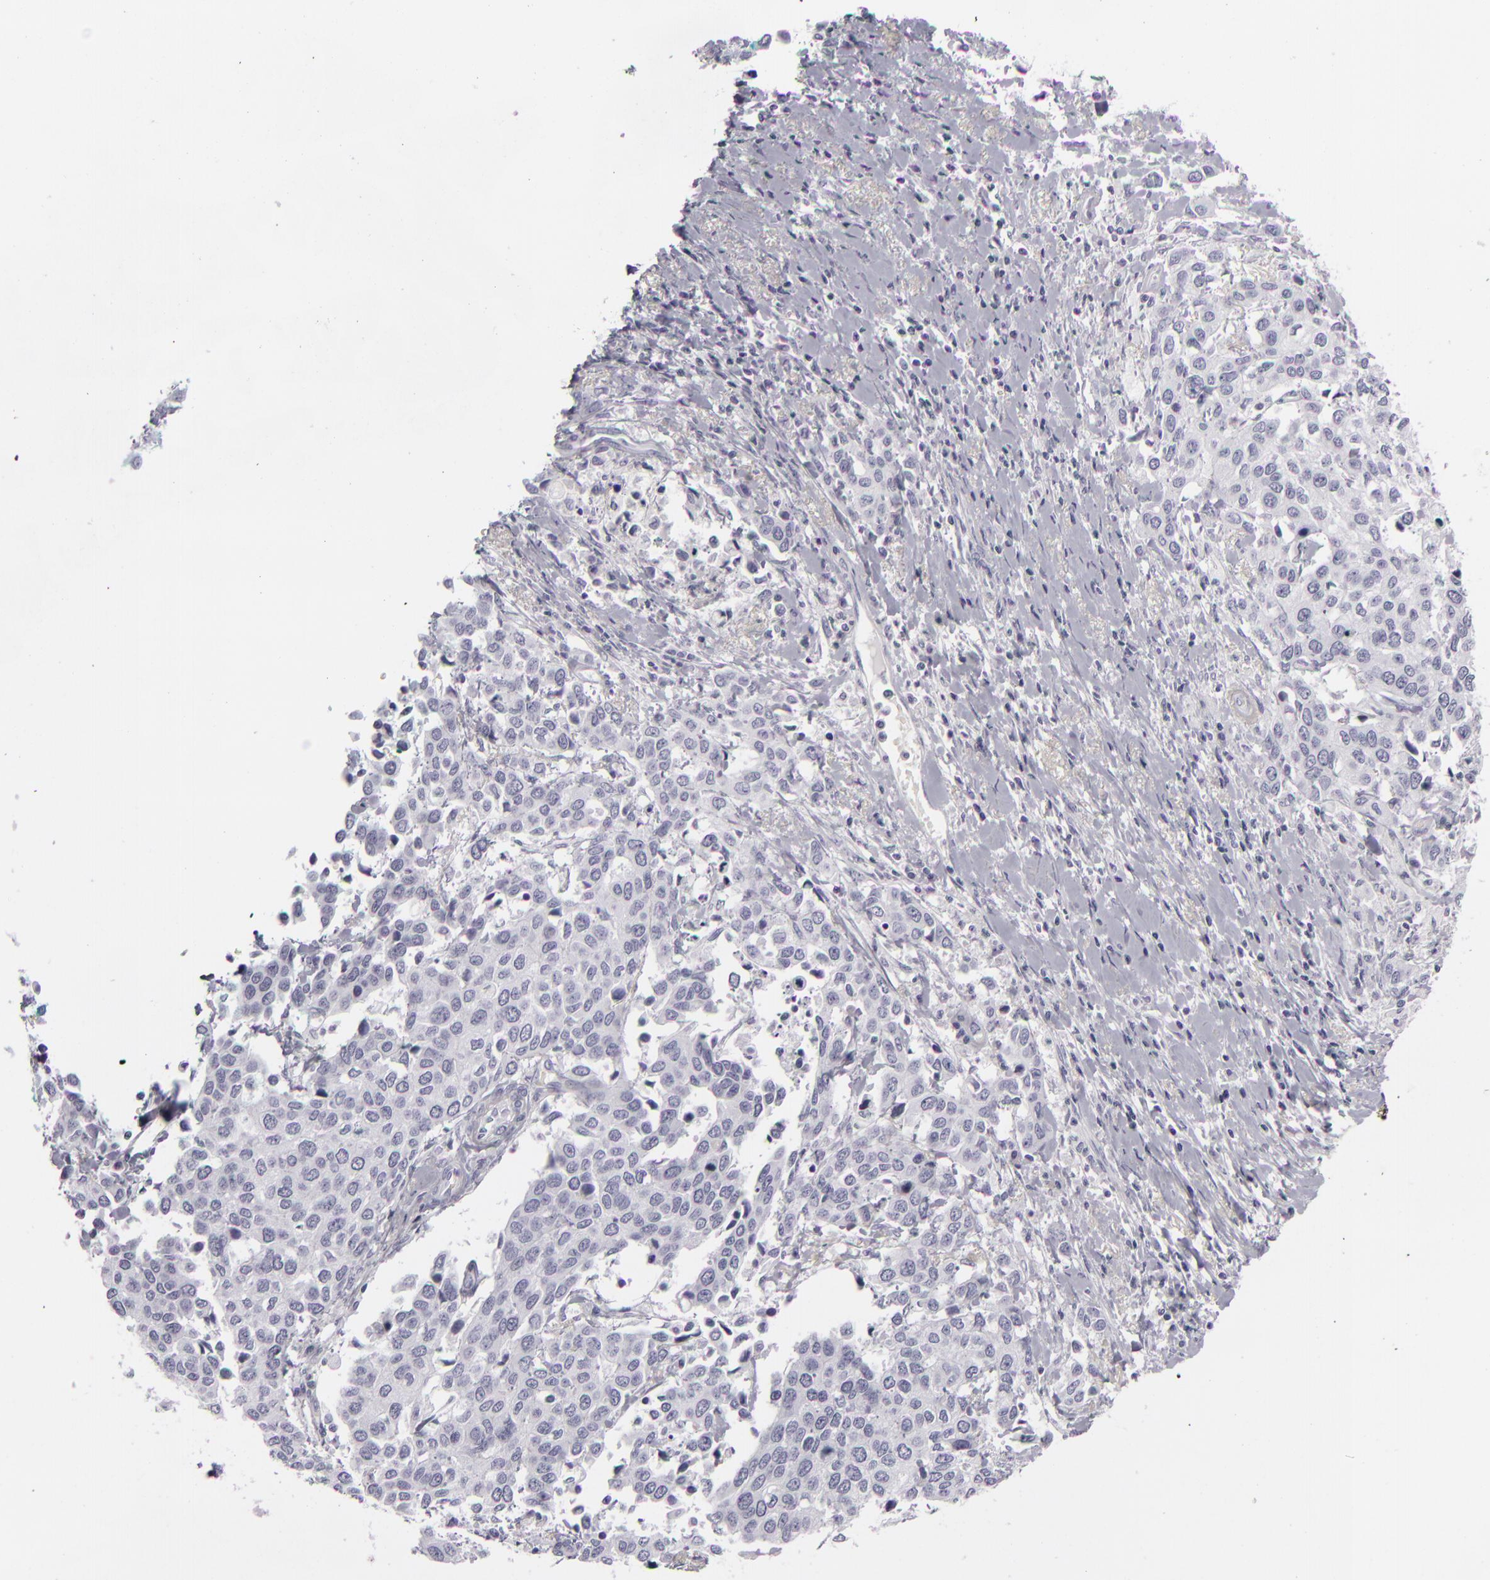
{"staining": {"intensity": "negative", "quantity": "none", "location": "none"}, "tissue": "cervical cancer", "cell_type": "Tumor cells", "image_type": "cancer", "snomed": [{"axis": "morphology", "description": "Squamous cell carcinoma, NOS"}, {"axis": "topography", "description": "Cervix"}], "caption": "This is a micrograph of IHC staining of cervical cancer, which shows no staining in tumor cells. Nuclei are stained in blue.", "gene": "CDX2", "patient": {"sex": "female", "age": 54}}